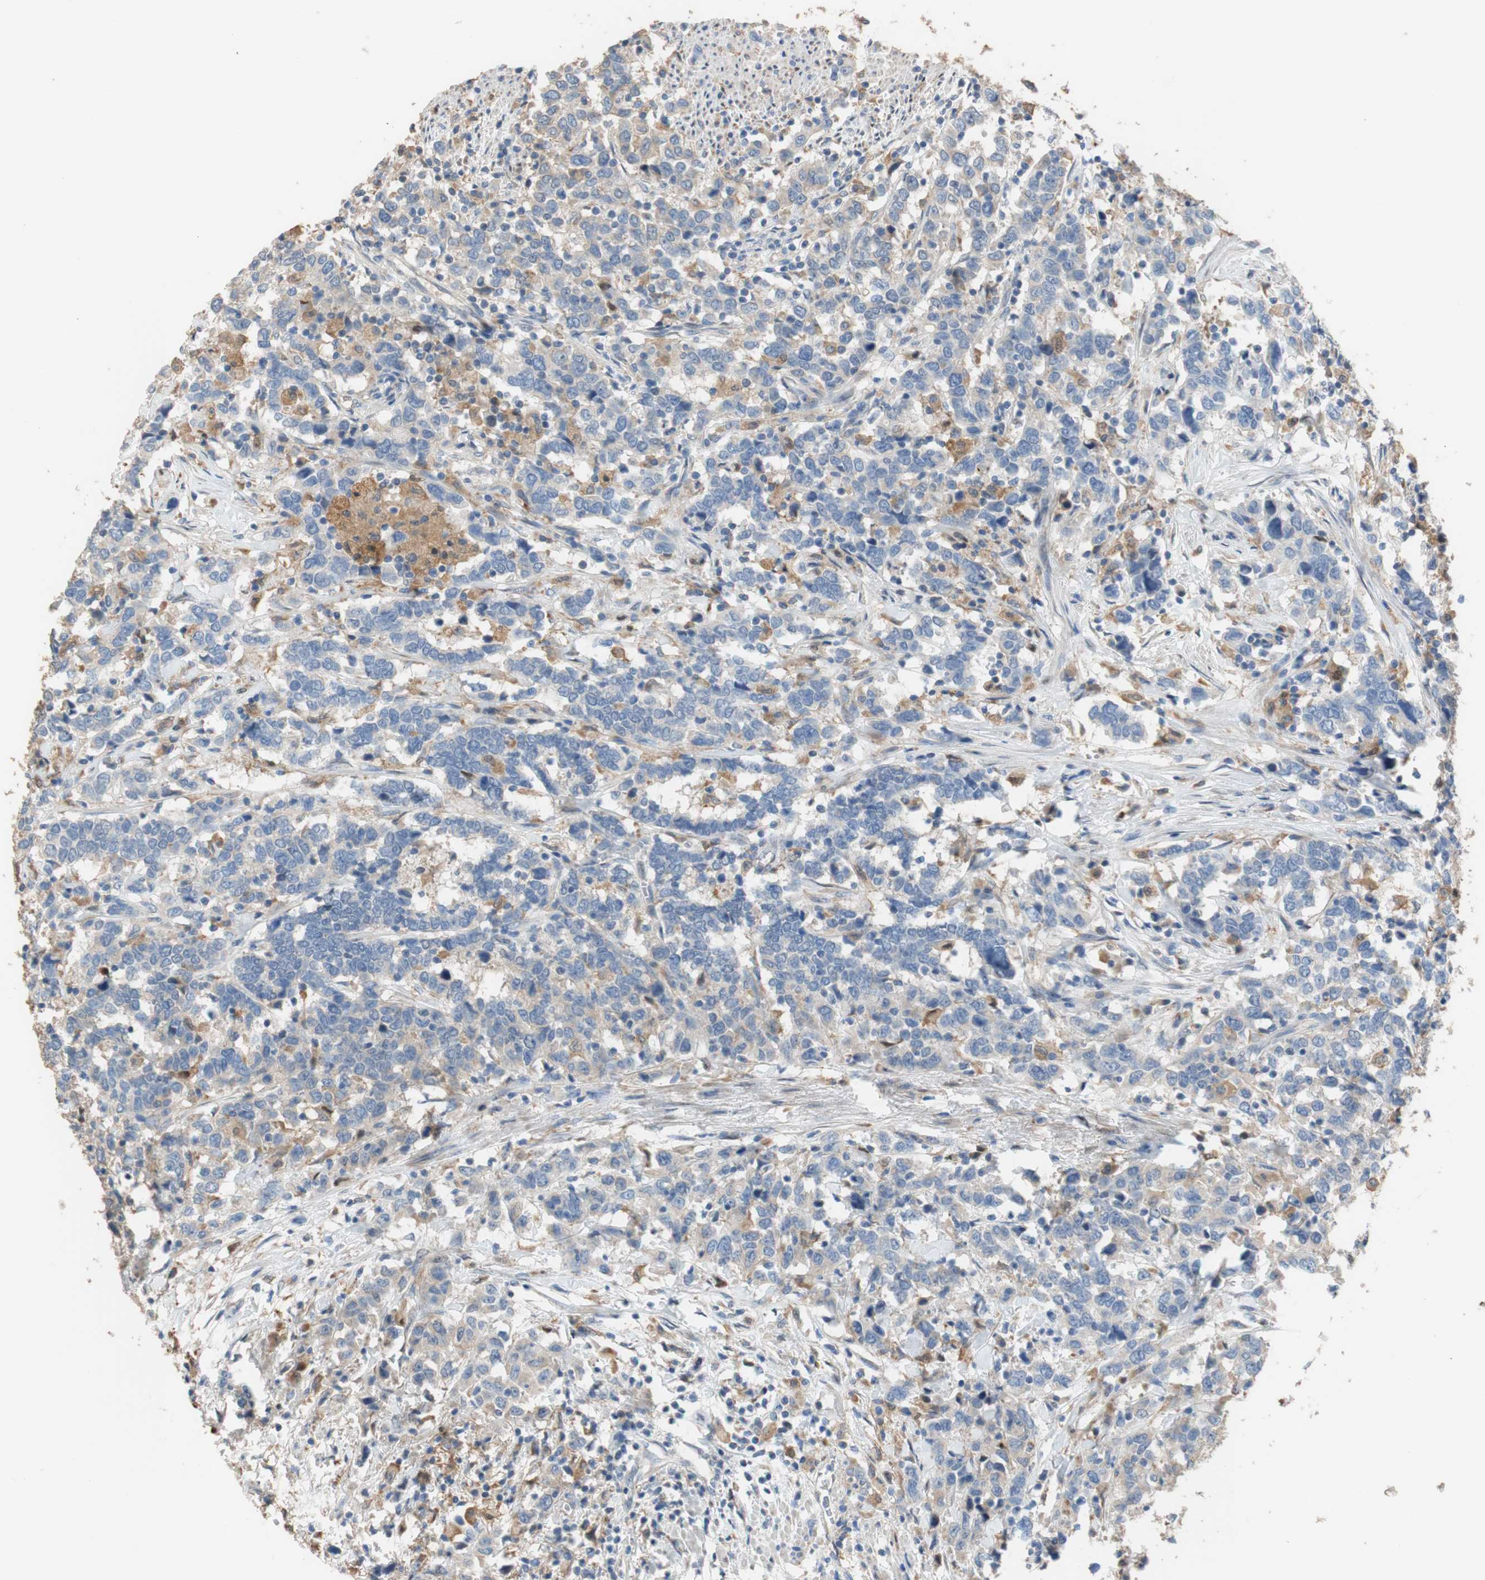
{"staining": {"intensity": "moderate", "quantity": "<25%", "location": "cytoplasmic/membranous"}, "tissue": "urothelial cancer", "cell_type": "Tumor cells", "image_type": "cancer", "snomed": [{"axis": "morphology", "description": "Urothelial carcinoma, High grade"}, {"axis": "topography", "description": "Urinary bladder"}], "caption": "Protein analysis of urothelial carcinoma (high-grade) tissue exhibits moderate cytoplasmic/membranous staining in about <25% of tumor cells.", "gene": "ALDH1A2", "patient": {"sex": "male", "age": 61}}